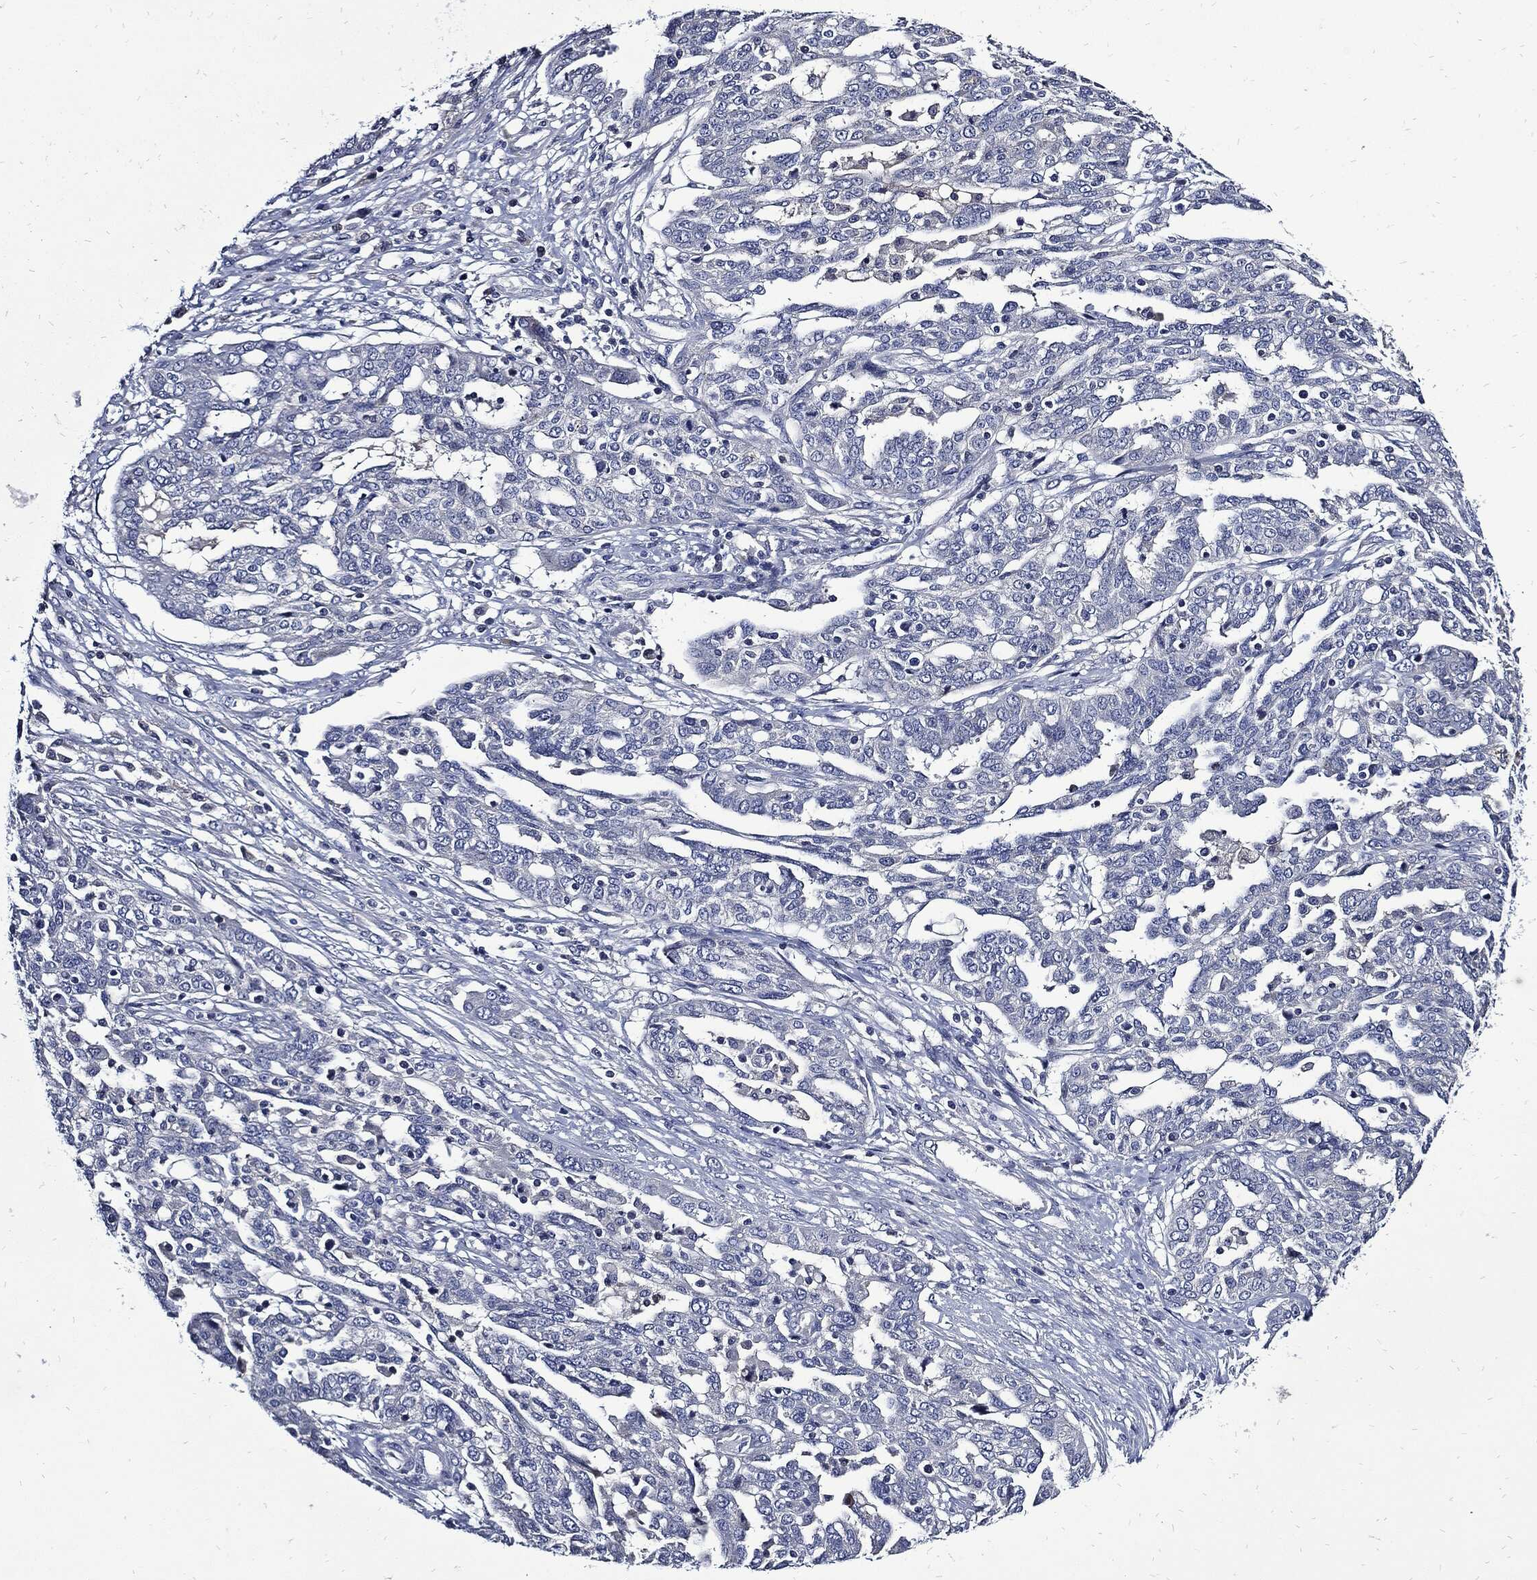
{"staining": {"intensity": "negative", "quantity": "none", "location": "none"}, "tissue": "ovarian cancer", "cell_type": "Tumor cells", "image_type": "cancer", "snomed": [{"axis": "morphology", "description": "Cystadenocarcinoma, serous, NOS"}, {"axis": "topography", "description": "Ovary"}], "caption": "High magnification brightfield microscopy of serous cystadenocarcinoma (ovarian) stained with DAB (3,3'-diaminobenzidine) (brown) and counterstained with hematoxylin (blue): tumor cells show no significant positivity.", "gene": "CPE", "patient": {"sex": "female", "age": 67}}